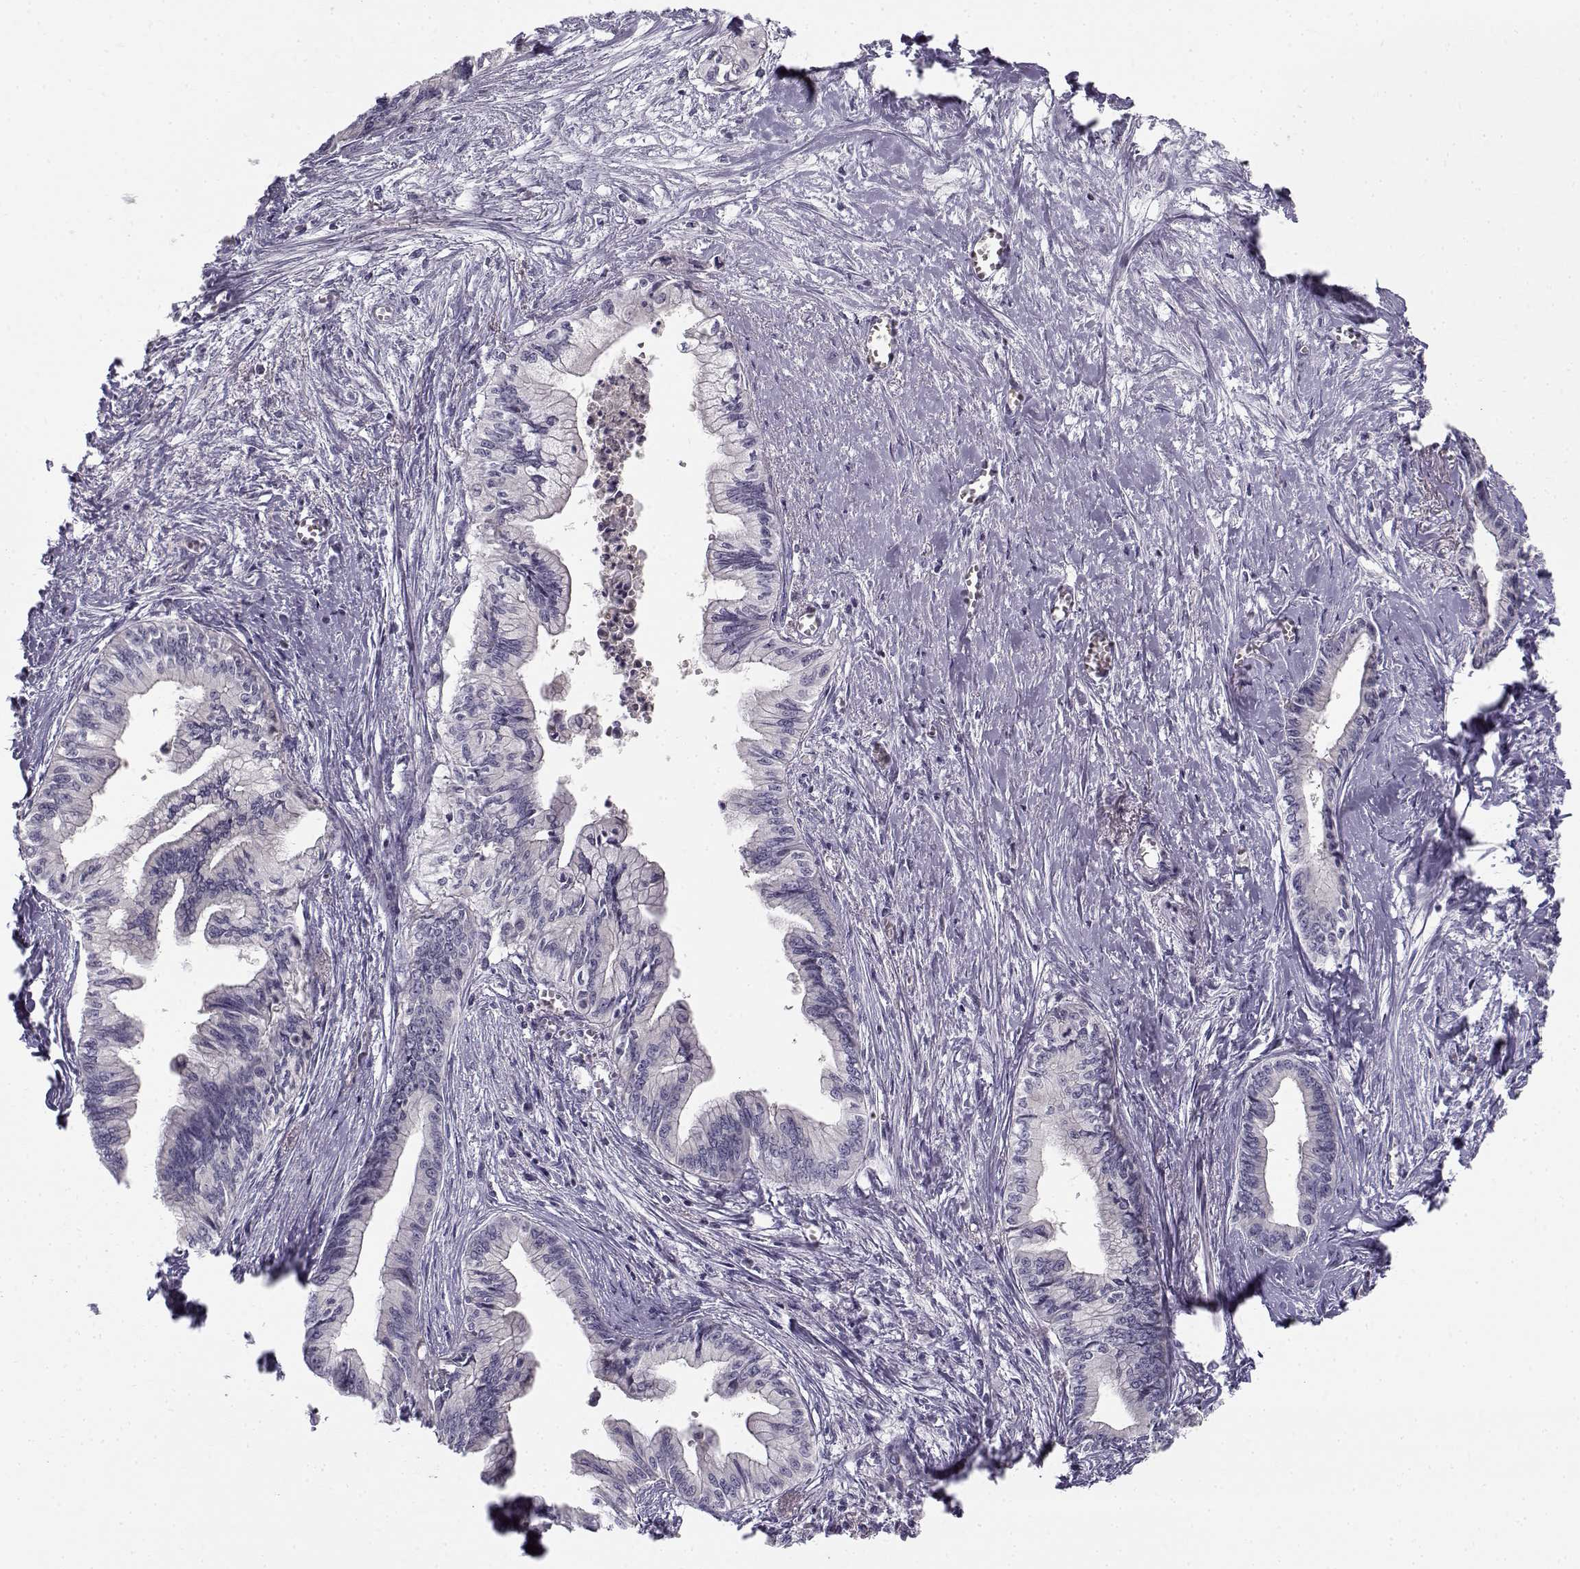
{"staining": {"intensity": "negative", "quantity": "none", "location": "none"}, "tissue": "pancreatic cancer", "cell_type": "Tumor cells", "image_type": "cancer", "snomed": [{"axis": "morphology", "description": "Adenocarcinoma, NOS"}, {"axis": "topography", "description": "Pancreas"}], "caption": "Immunohistochemistry micrograph of human pancreatic adenocarcinoma stained for a protein (brown), which reveals no expression in tumor cells. (DAB immunohistochemistry with hematoxylin counter stain).", "gene": "DDX25", "patient": {"sex": "female", "age": 61}}